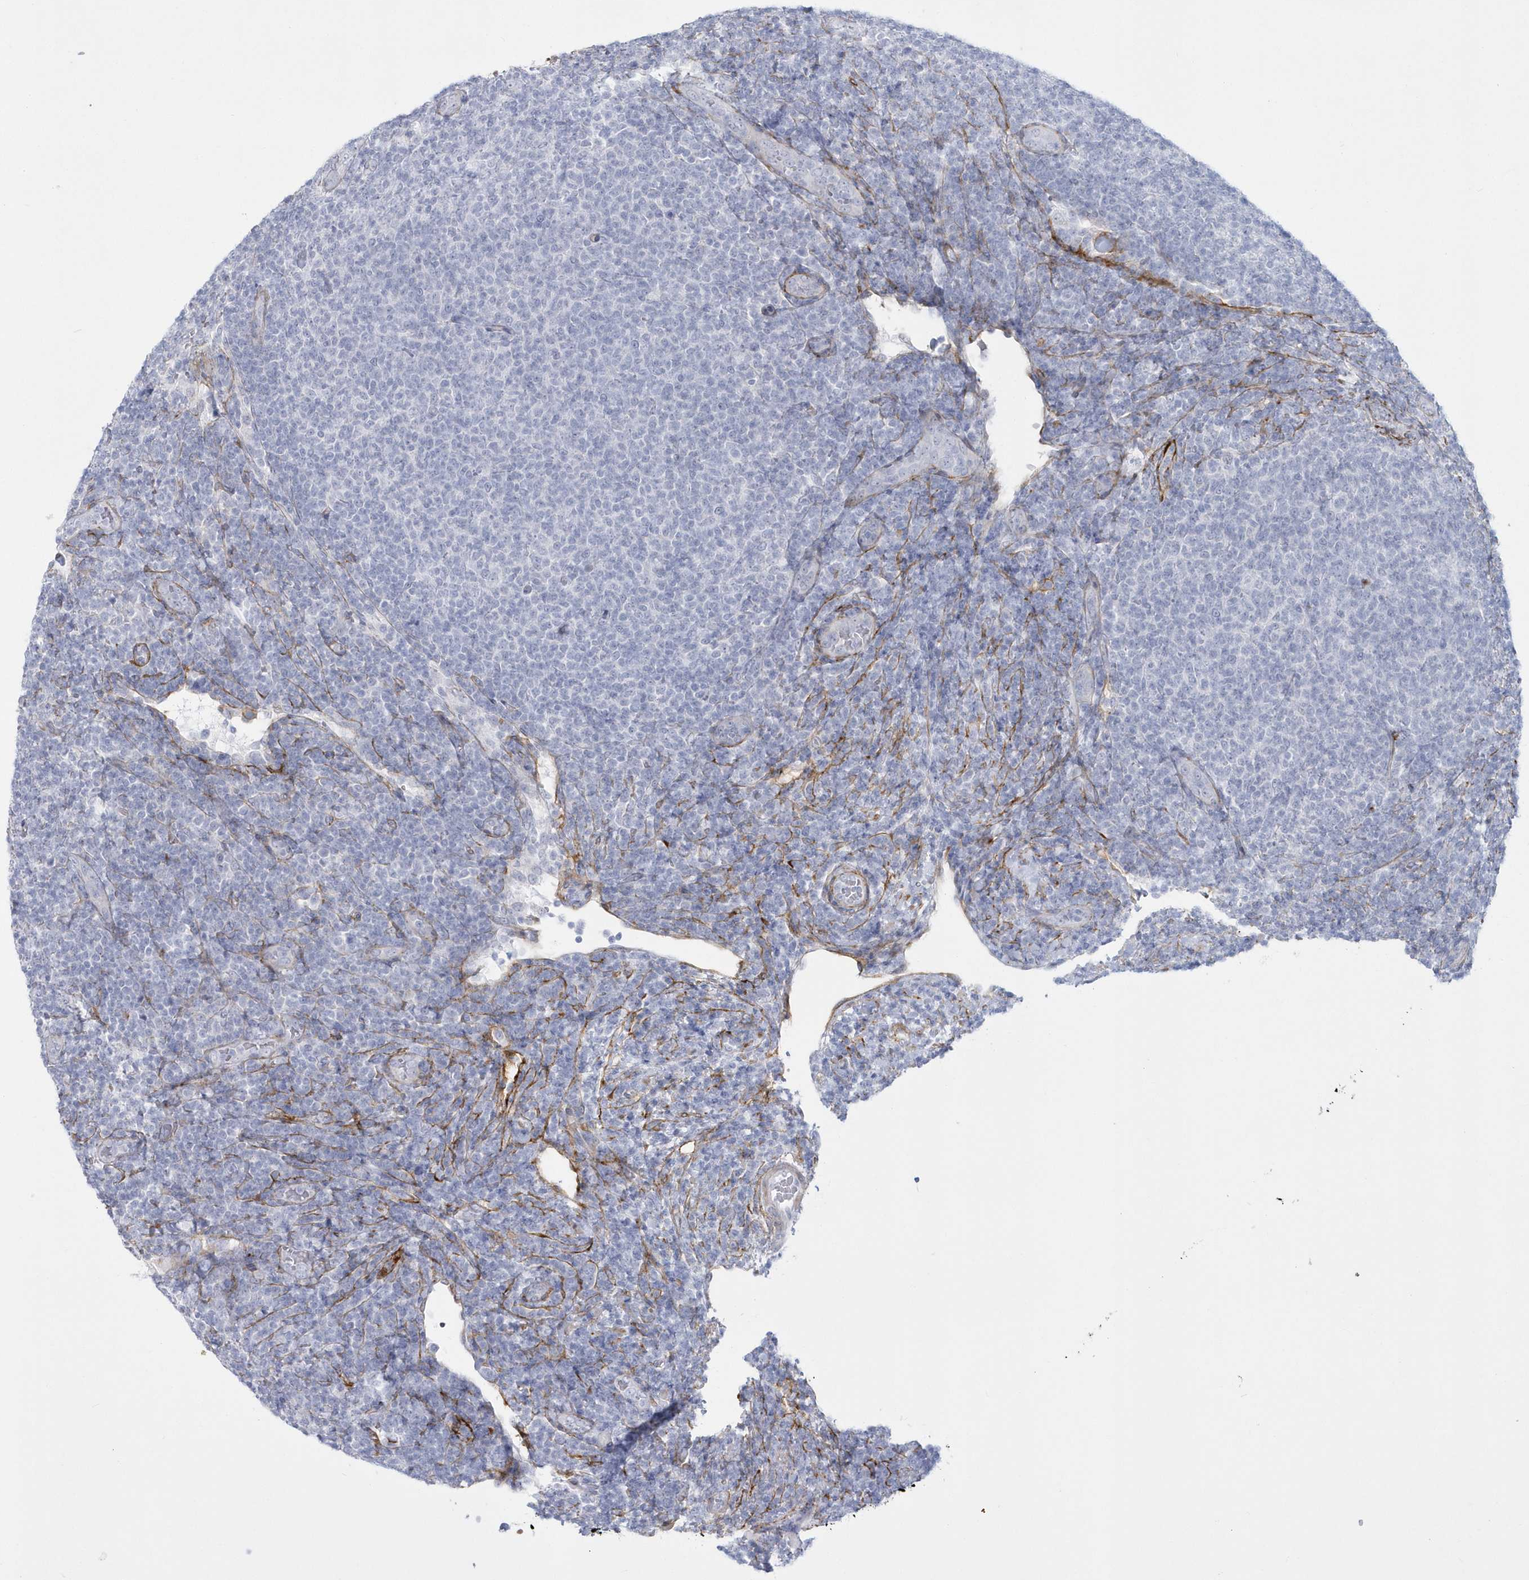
{"staining": {"intensity": "negative", "quantity": "none", "location": "none"}, "tissue": "lymphoma", "cell_type": "Tumor cells", "image_type": "cancer", "snomed": [{"axis": "morphology", "description": "Malignant lymphoma, non-Hodgkin's type, Low grade"}, {"axis": "topography", "description": "Lymph node"}], "caption": "Protein analysis of low-grade malignant lymphoma, non-Hodgkin's type demonstrates no significant positivity in tumor cells. Nuclei are stained in blue.", "gene": "WDR27", "patient": {"sex": "male", "age": 66}}